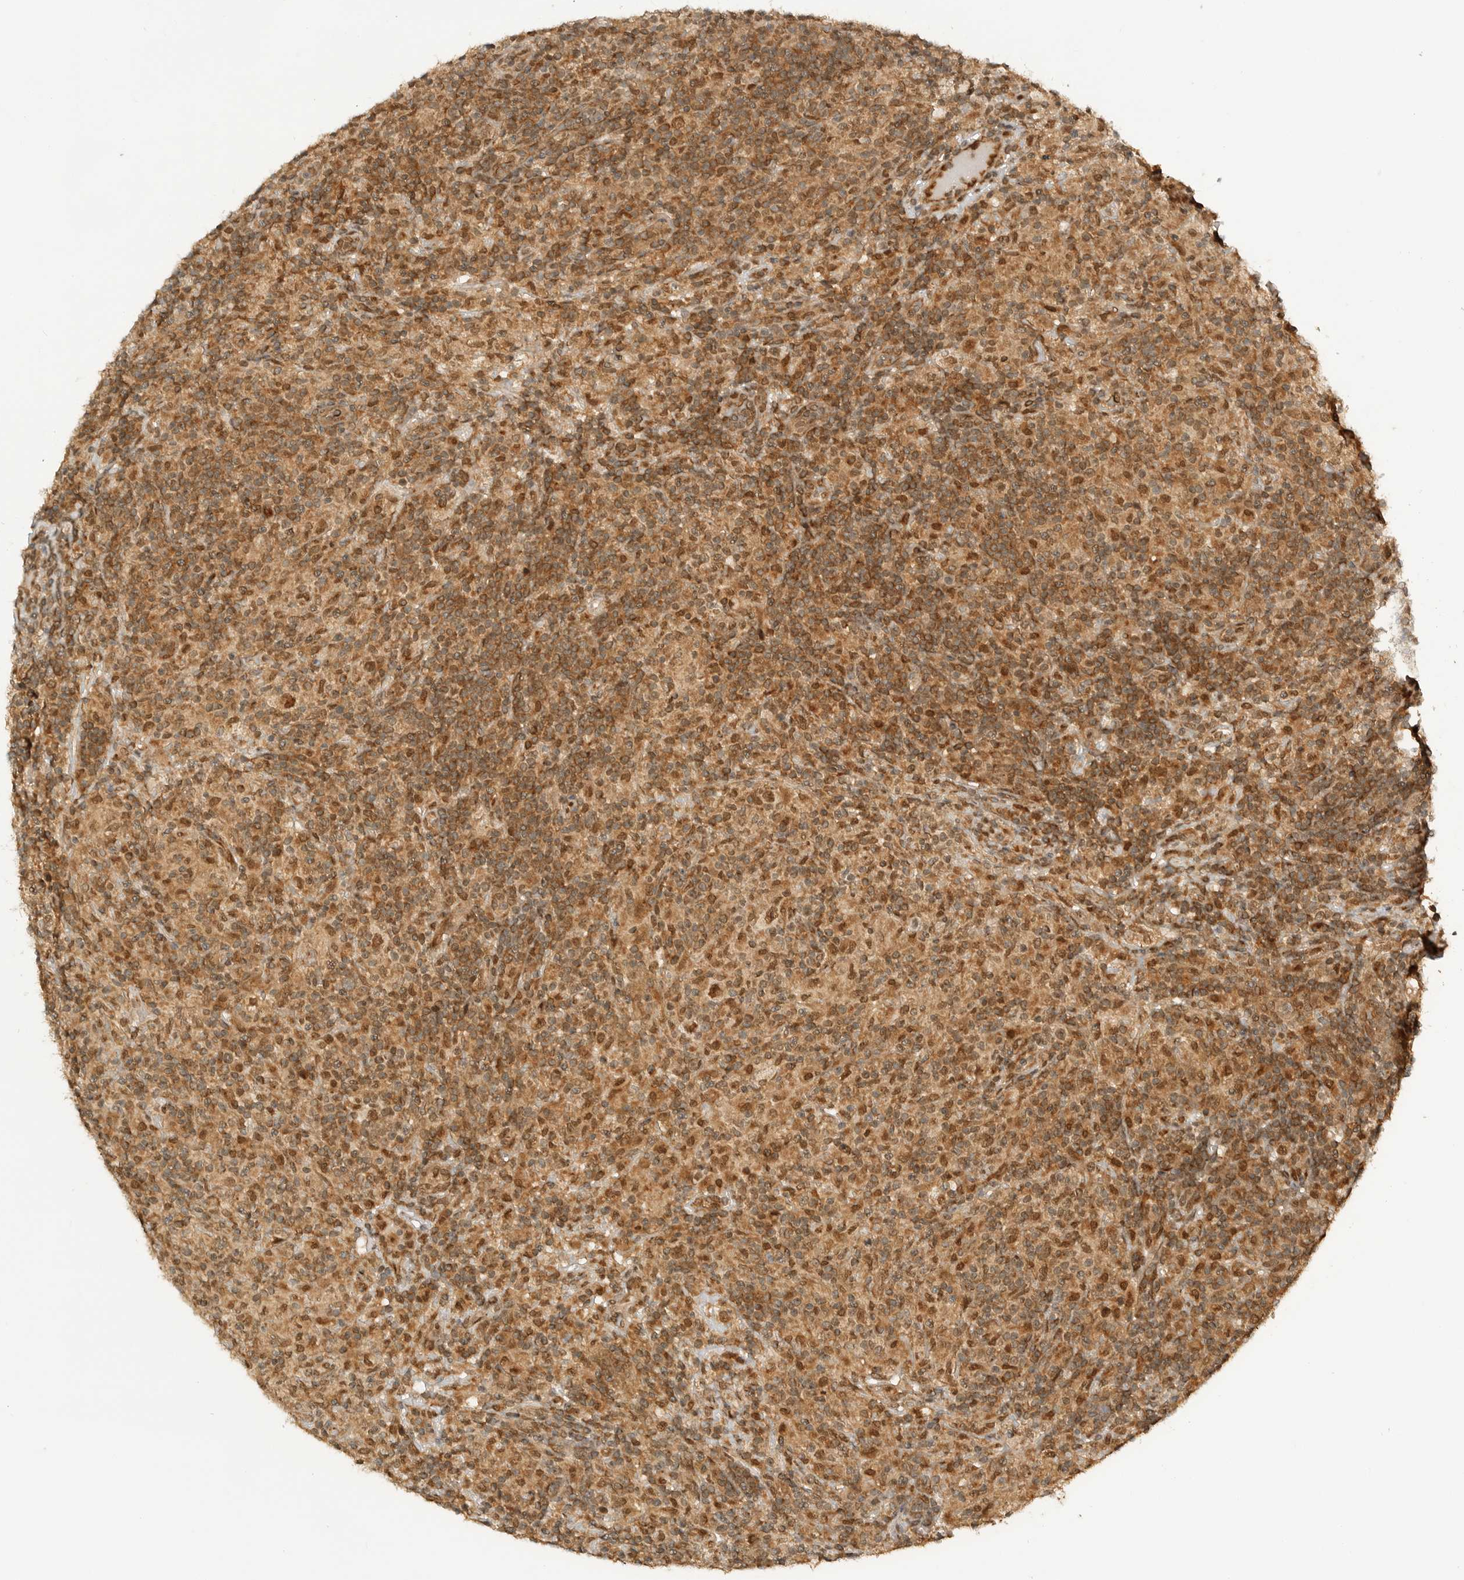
{"staining": {"intensity": "moderate", "quantity": ">75%", "location": "cytoplasmic/membranous"}, "tissue": "lymphoma", "cell_type": "Tumor cells", "image_type": "cancer", "snomed": [{"axis": "morphology", "description": "Hodgkin's disease, NOS"}, {"axis": "topography", "description": "Lymph node"}], "caption": "Protein expression analysis of Hodgkin's disease shows moderate cytoplasmic/membranous positivity in about >75% of tumor cells.", "gene": "ALKAL1", "patient": {"sex": "male", "age": 70}}